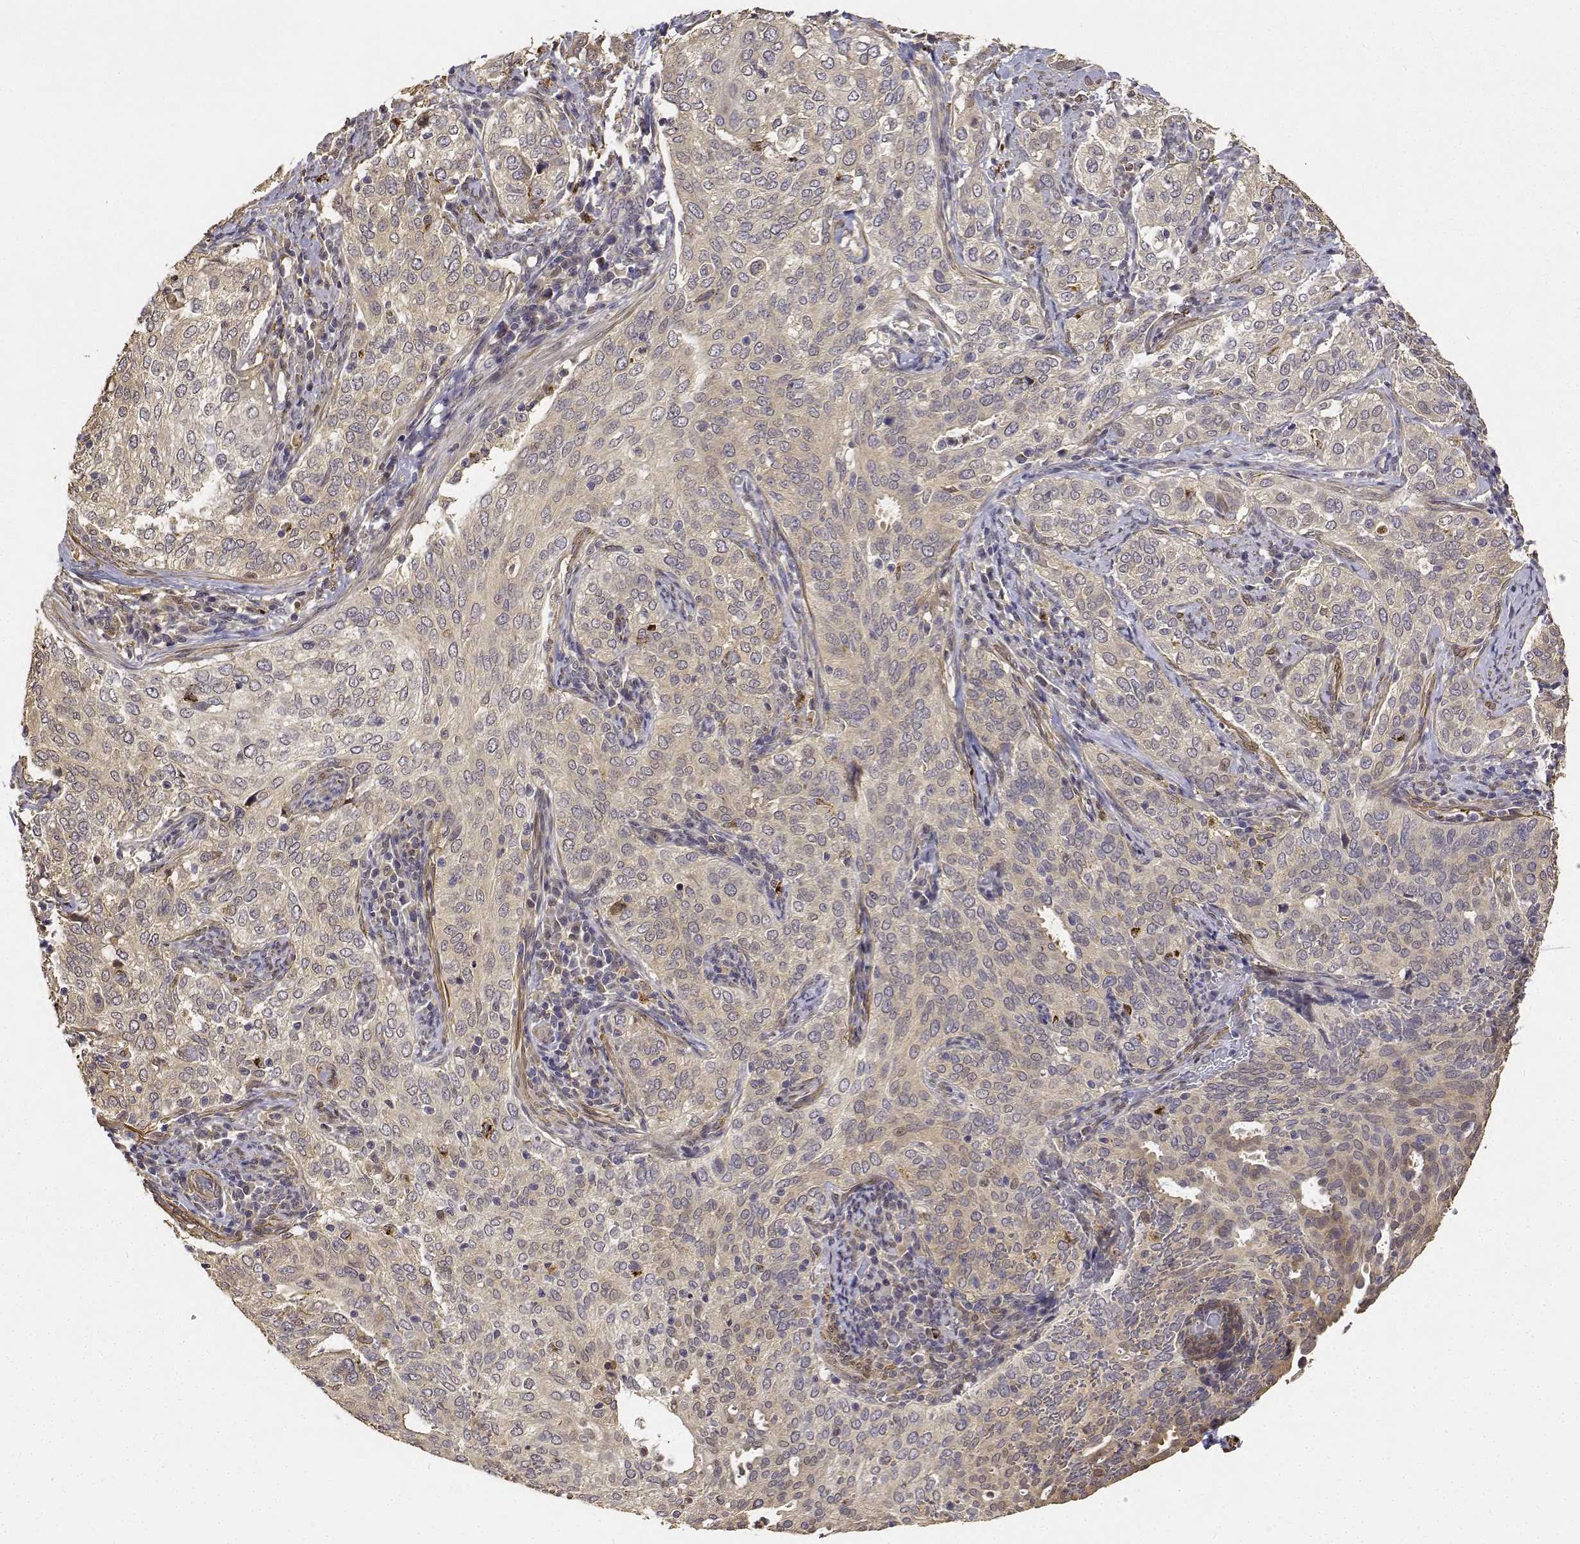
{"staining": {"intensity": "negative", "quantity": "none", "location": "none"}, "tissue": "cervical cancer", "cell_type": "Tumor cells", "image_type": "cancer", "snomed": [{"axis": "morphology", "description": "Squamous cell carcinoma, NOS"}, {"axis": "topography", "description": "Cervix"}], "caption": "This is an IHC image of cervical cancer. There is no positivity in tumor cells.", "gene": "PCID2", "patient": {"sex": "female", "age": 38}}